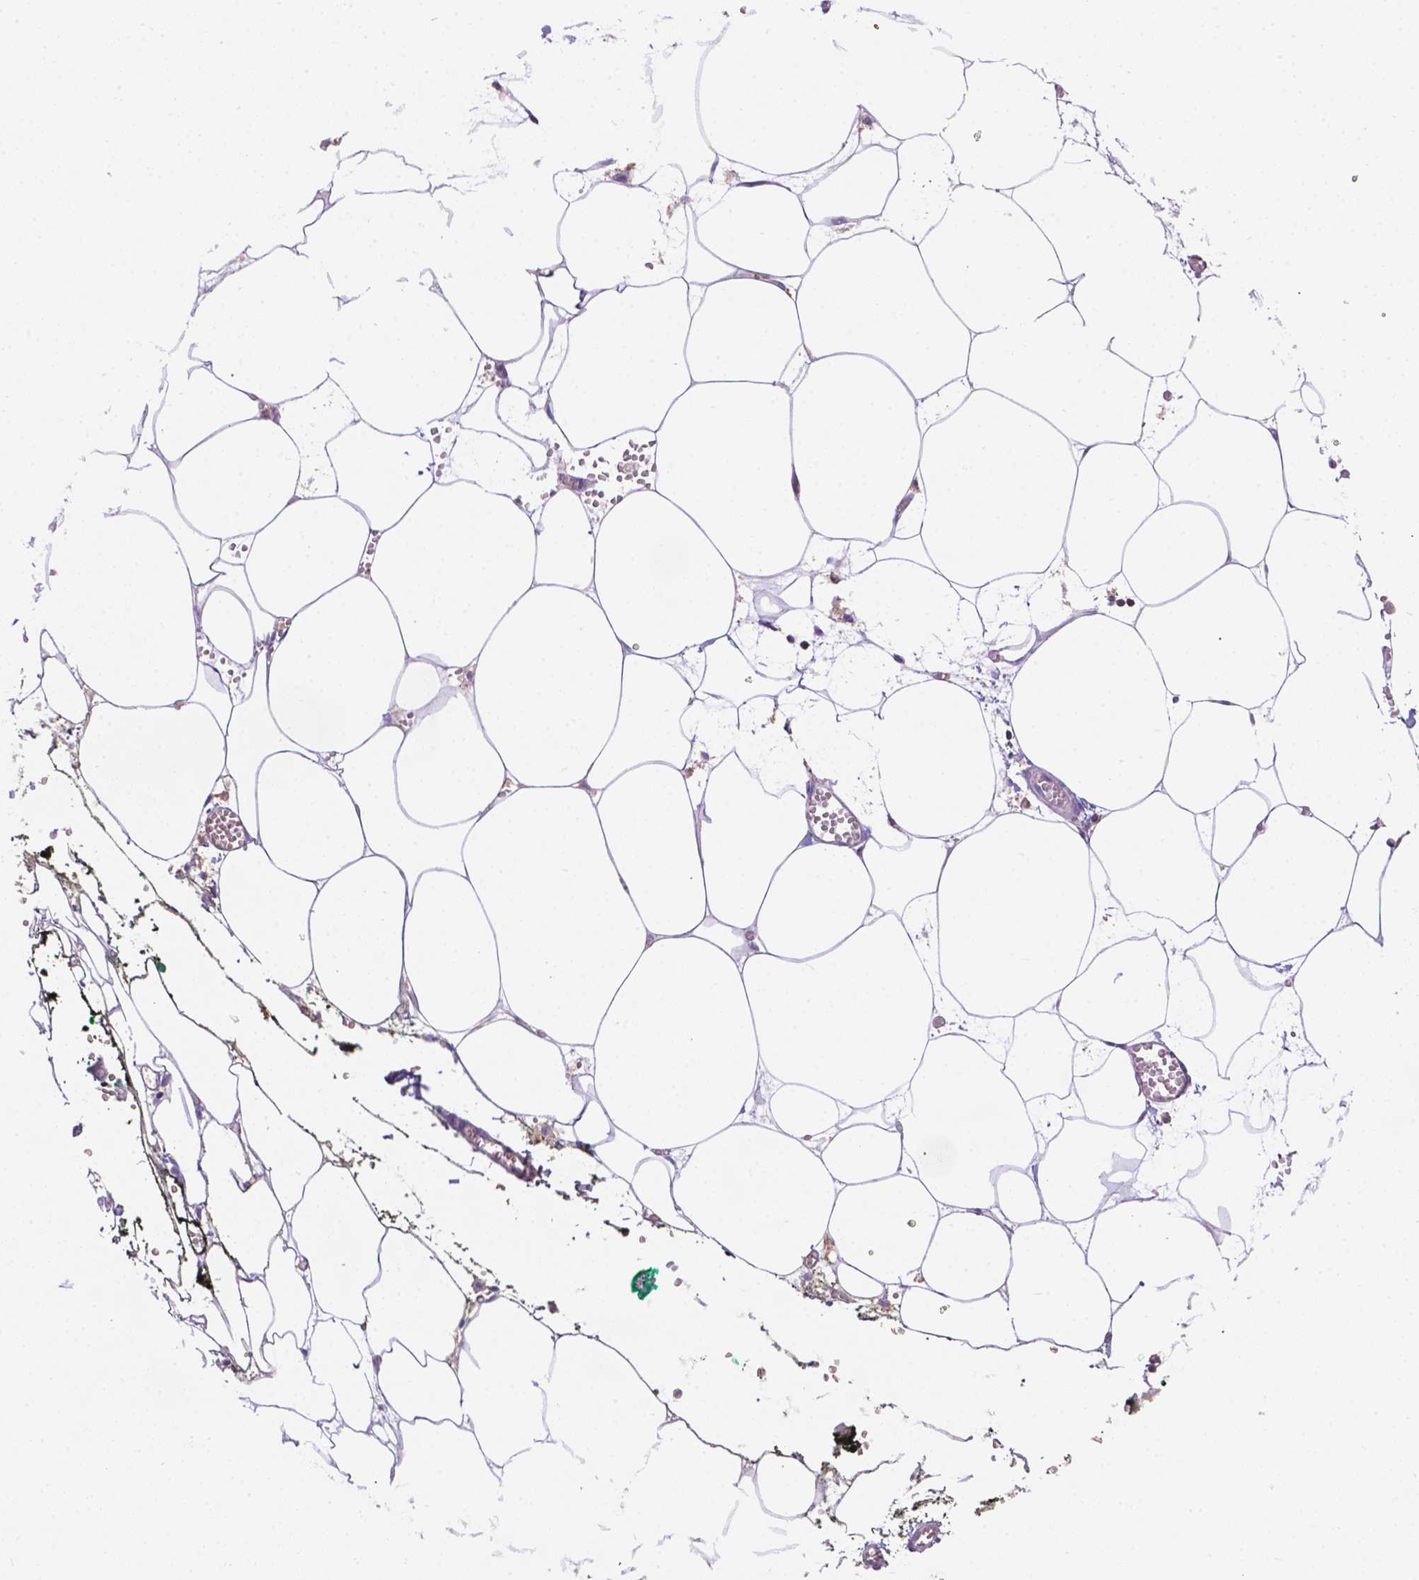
{"staining": {"intensity": "negative", "quantity": "none", "location": "none"}, "tissue": "adipose tissue", "cell_type": "Adipocytes", "image_type": "normal", "snomed": [{"axis": "morphology", "description": "Normal tissue, NOS"}, {"axis": "topography", "description": "Adipose tissue"}, {"axis": "topography", "description": "Pancreas"}, {"axis": "topography", "description": "Peripheral nerve tissue"}], "caption": "Immunohistochemistry (IHC) micrograph of normal adipose tissue: human adipose tissue stained with DAB exhibits no significant protein staining in adipocytes.", "gene": "DMWD", "patient": {"sex": "female", "age": 58}}